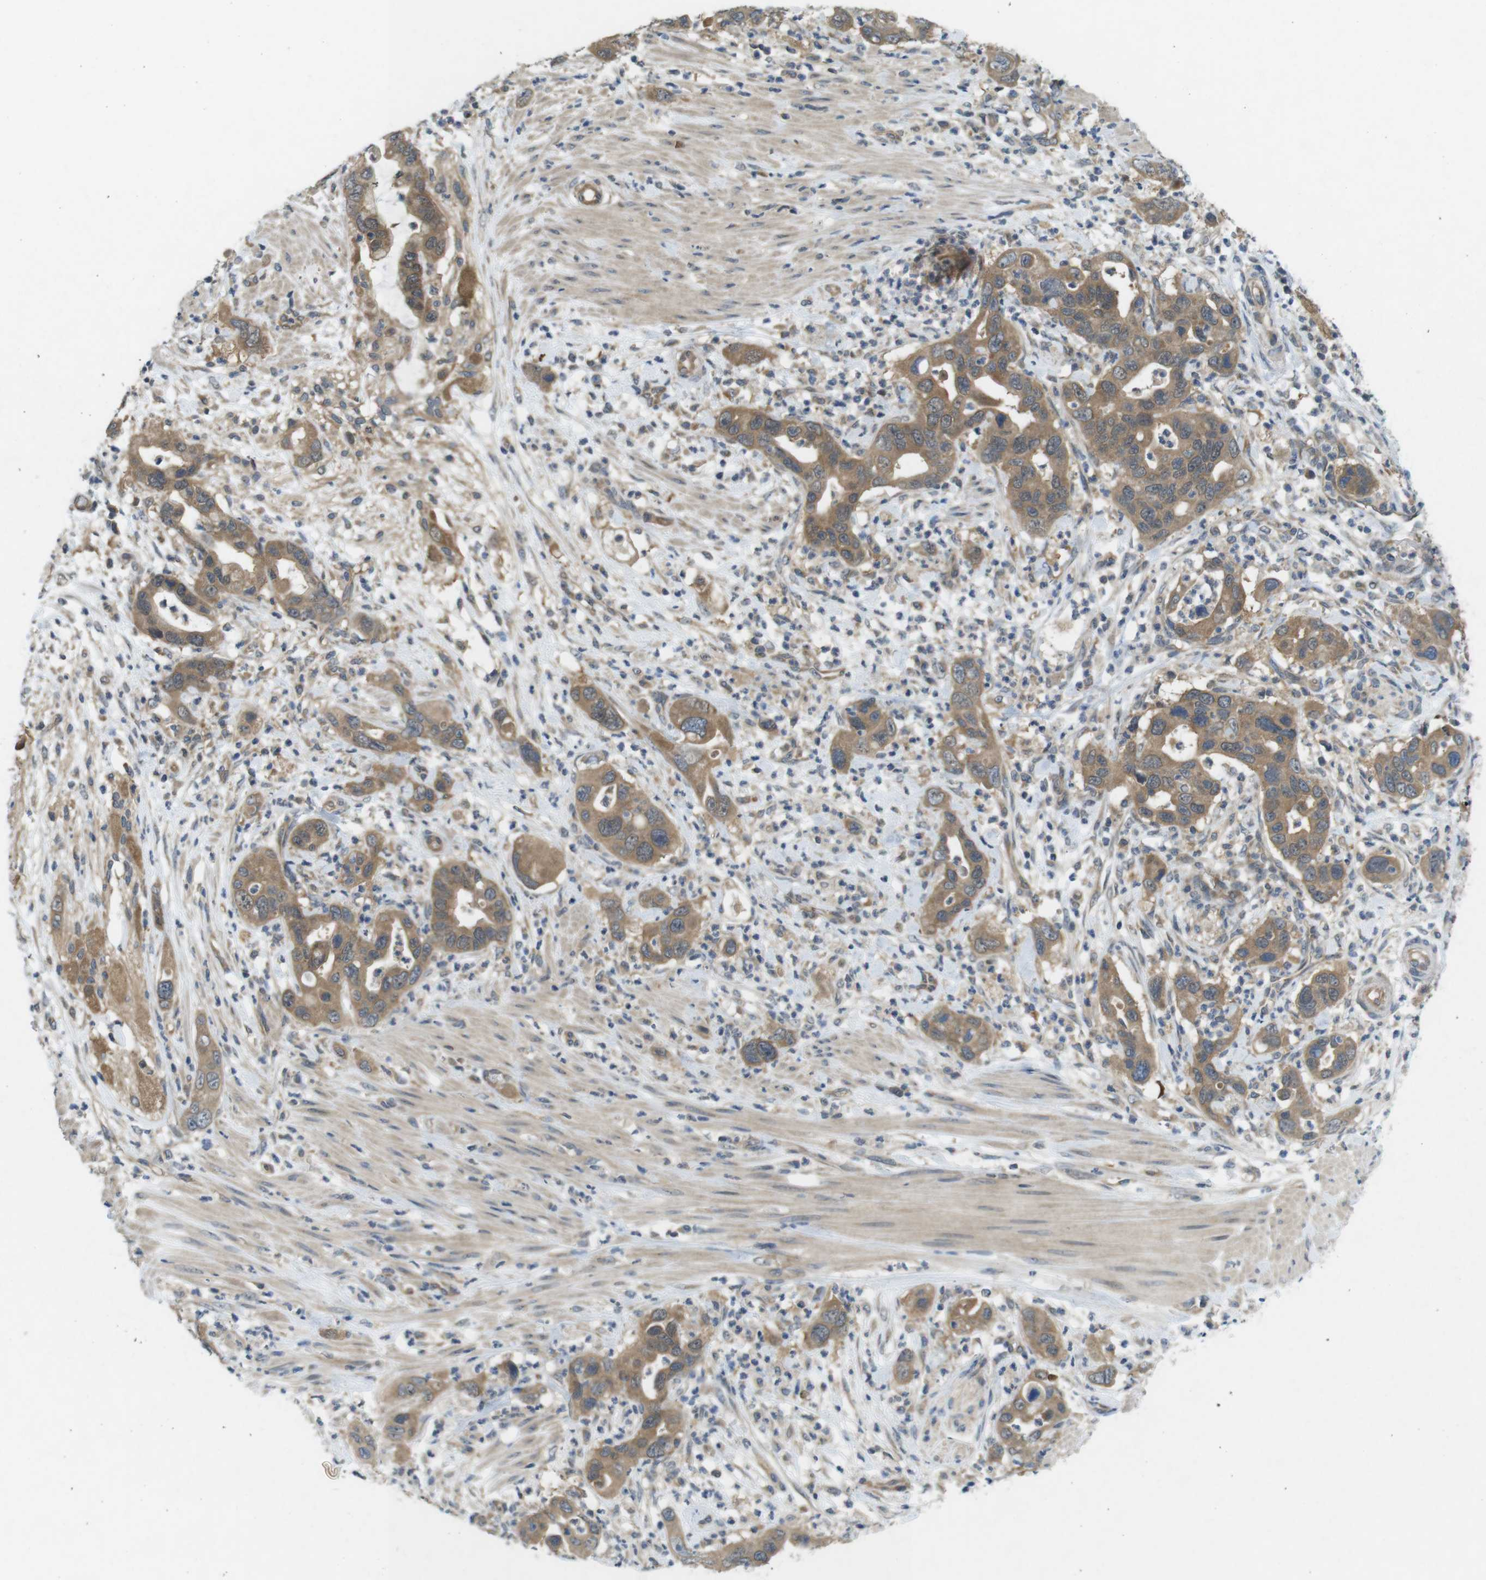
{"staining": {"intensity": "moderate", "quantity": ">75%", "location": "cytoplasmic/membranous"}, "tissue": "pancreatic cancer", "cell_type": "Tumor cells", "image_type": "cancer", "snomed": [{"axis": "morphology", "description": "Adenocarcinoma, NOS"}, {"axis": "topography", "description": "Pancreas"}], "caption": "An image of human pancreatic adenocarcinoma stained for a protein exhibits moderate cytoplasmic/membranous brown staining in tumor cells. The staining is performed using DAB brown chromogen to label protein expression. The nuclei are counter-stained blue using hematoxylin.", "gene": "SUGT1", "patient": {"sex": "female", "age": 71}}